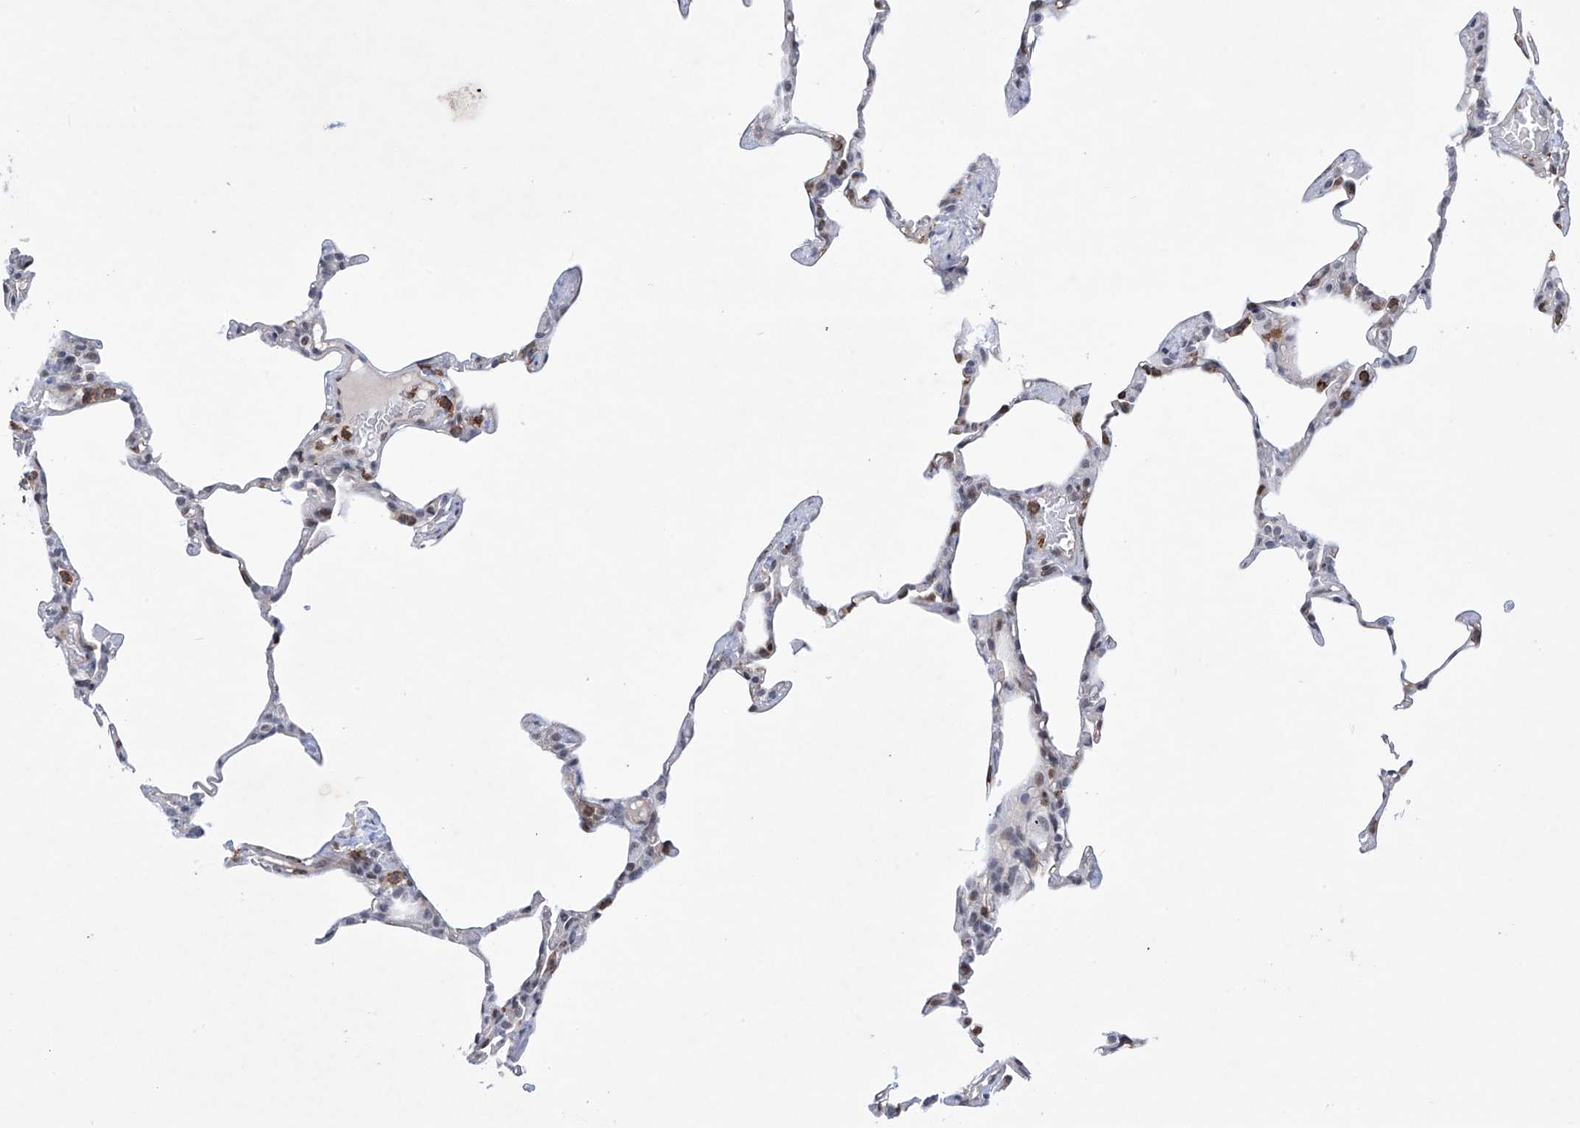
{"staining": {"intensity": "weak", "quantity": "<25%", "location": "nuclear"}, "tissue": "lung", "cell_type": "Alveolar cells", "image_type": "normal", "snomed": [{"axis": "morphology", "description": "Normal tissue, NOS"}, {"axis": "topography", "description": "Lung"}], "caption": "Immunohistochemistry of benign lung displays no staining in alveolar cells. Brightfield microscopy of immunohistochemistry stained with DAB (brown) and hematoxylin (blue), captured at high magnification.", "gene": "MSL3", "patient": {"sex": "male", "age": 20}}